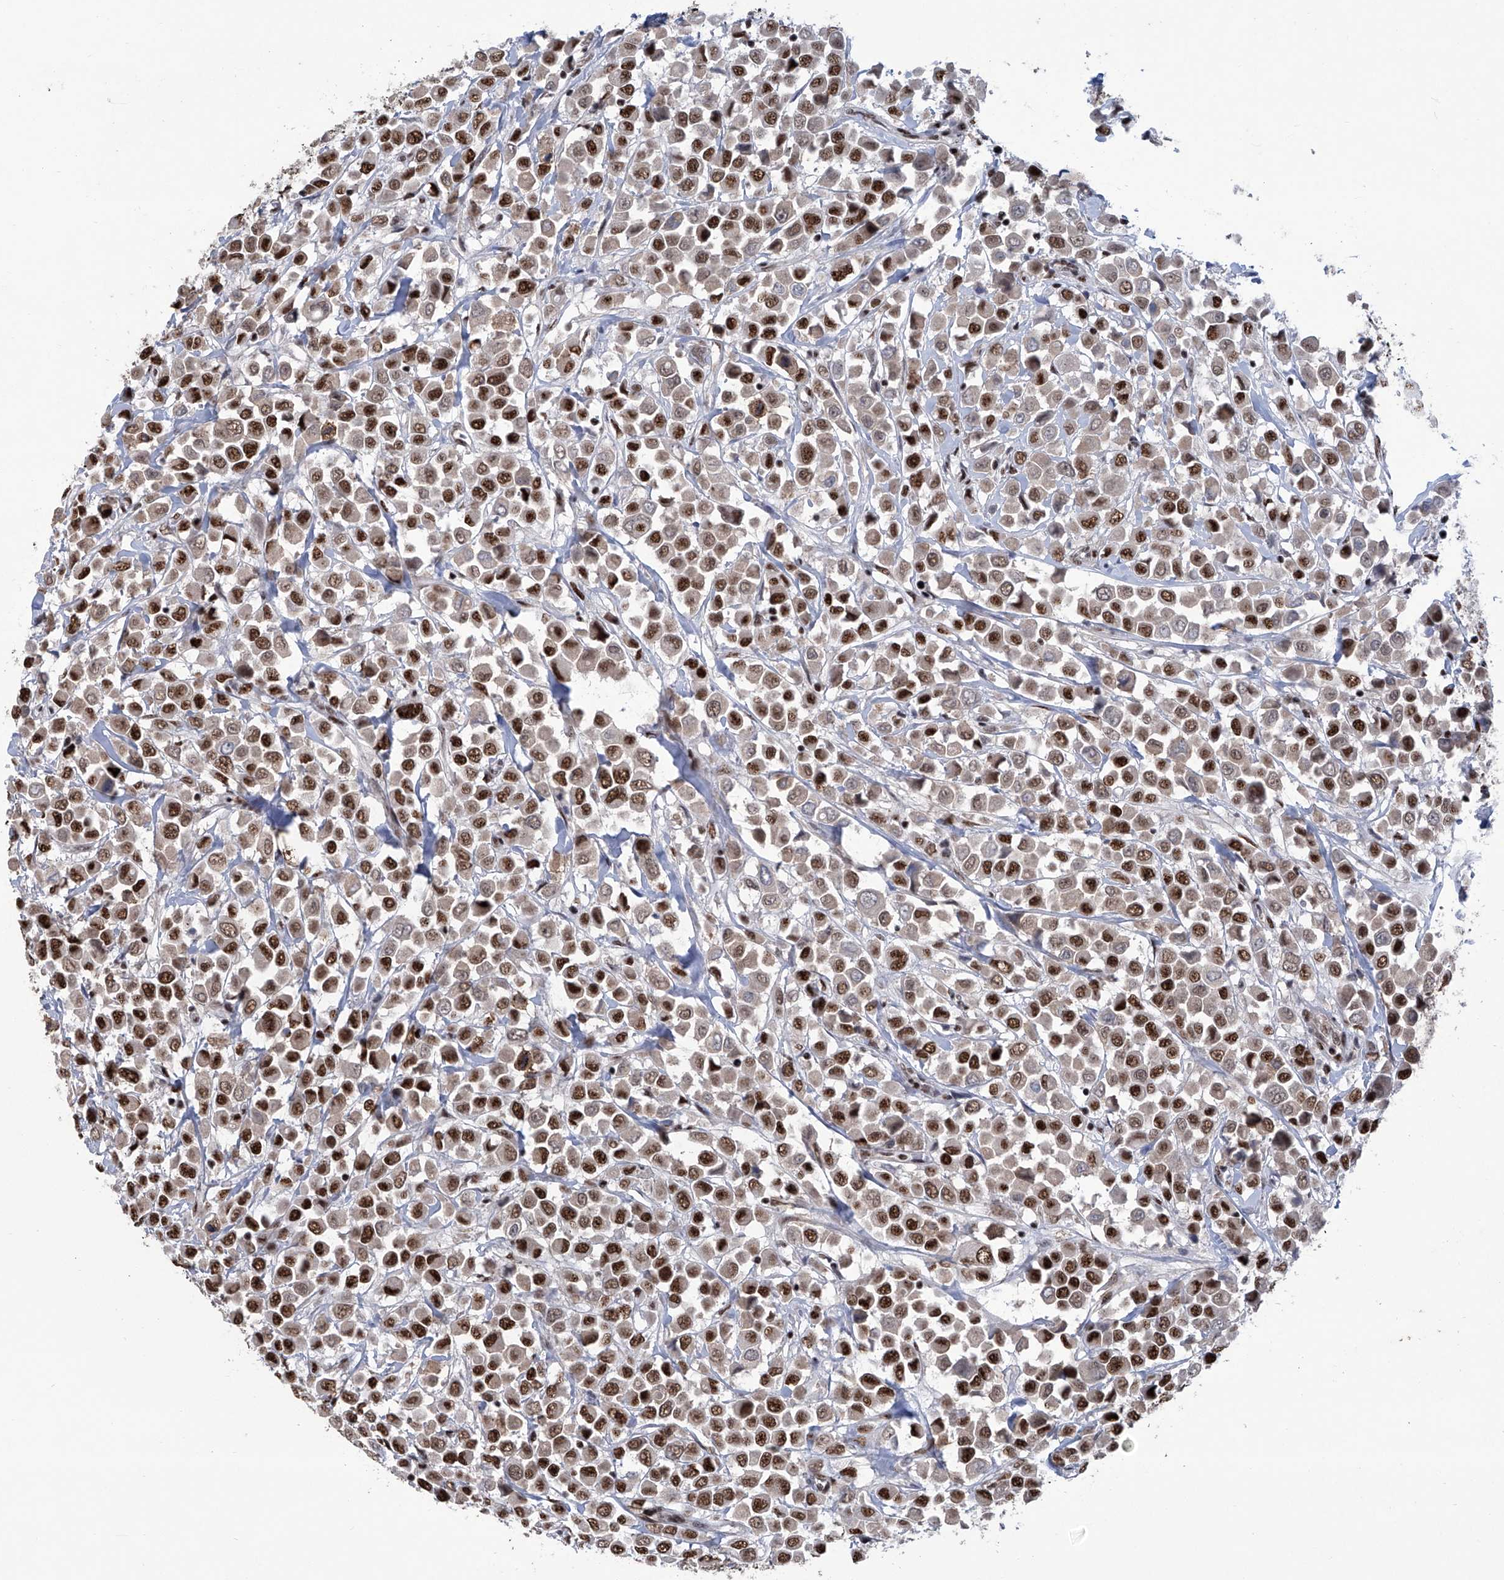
{"staining": {"intensity": "strong", "quantity": ">75%", "location": "nuclear"}, "tissue": "breast cancer", "cell_type": "Tumor cells", "image_type": "cancer", "snomed": [{"axis": "morphology", "description": "Duct carcinoma"}, {"axis": "topography", "description": "Breast"}], "caption": "Breast cancer stained for a protein exhibits strong nuclear positivity in tumor cells.", "gene": "FBXL4", "patient": {"sex": "female", "age": 61}}